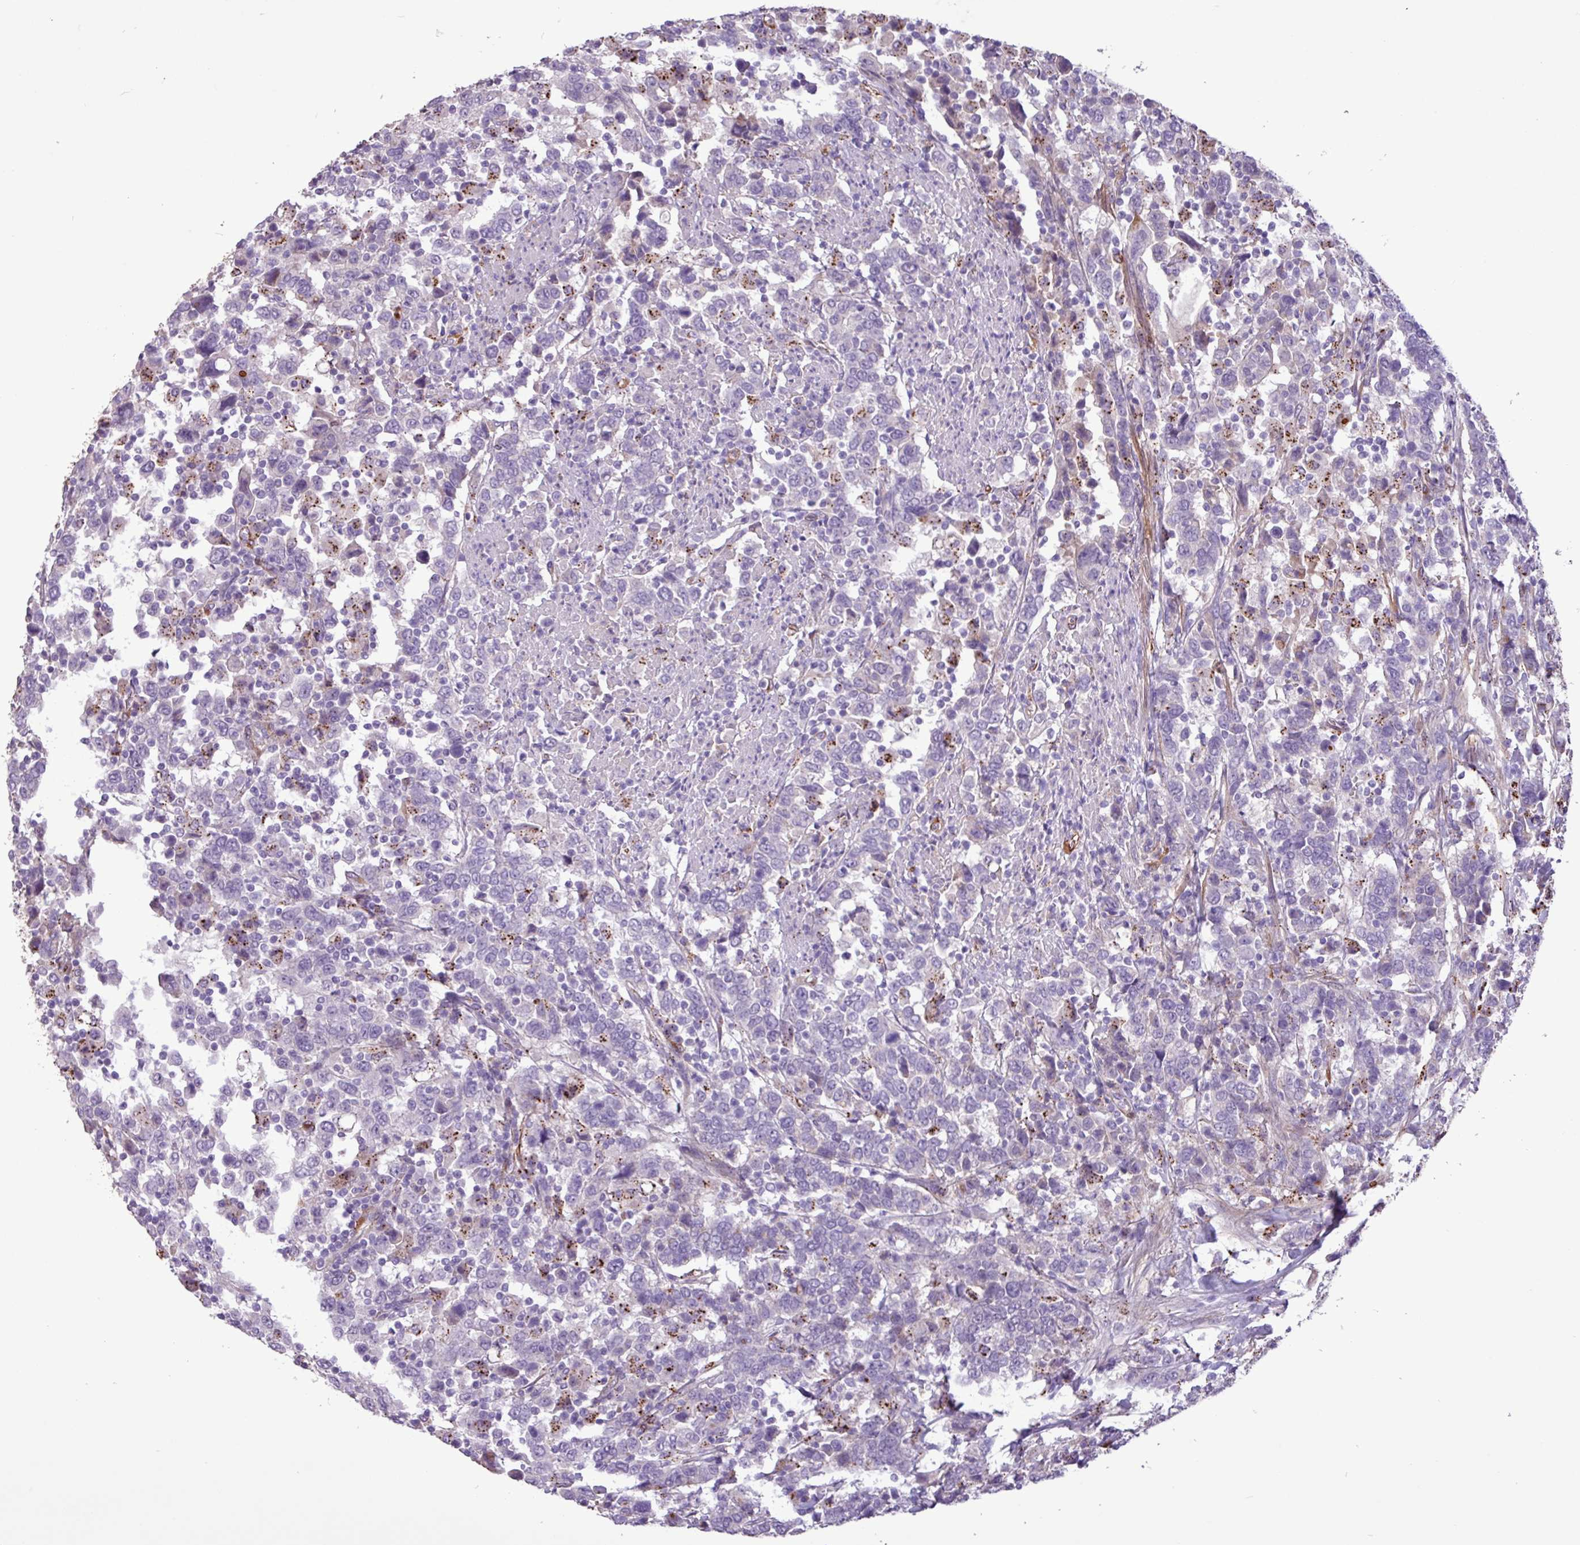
{"staining": {"intensity": "strong", "quantity": "<25%", "location": "cytoplasmic/membranous"}, "tissue": "urothelial cancer", "cell_type": "Tumor cells", "image_type": "cancer", "snomed": [{"axis": "morphology", "description": "Urothelial carcinoma, High grade"}, {"axis": "topography", "description": "Urinary bladder"}], "caption": "Urothelial cancer was stained to show a protein in brown. There is medium levels of strong cytoplasmic/membranous positivity in about <25% of tumor cells. The staining was performed using DAB, with brown indicating positive protein expression. Nuclei are stained blue with hematoxylin.", "gene": "CD248", "patient": {"sex": "male", "age": 61}}